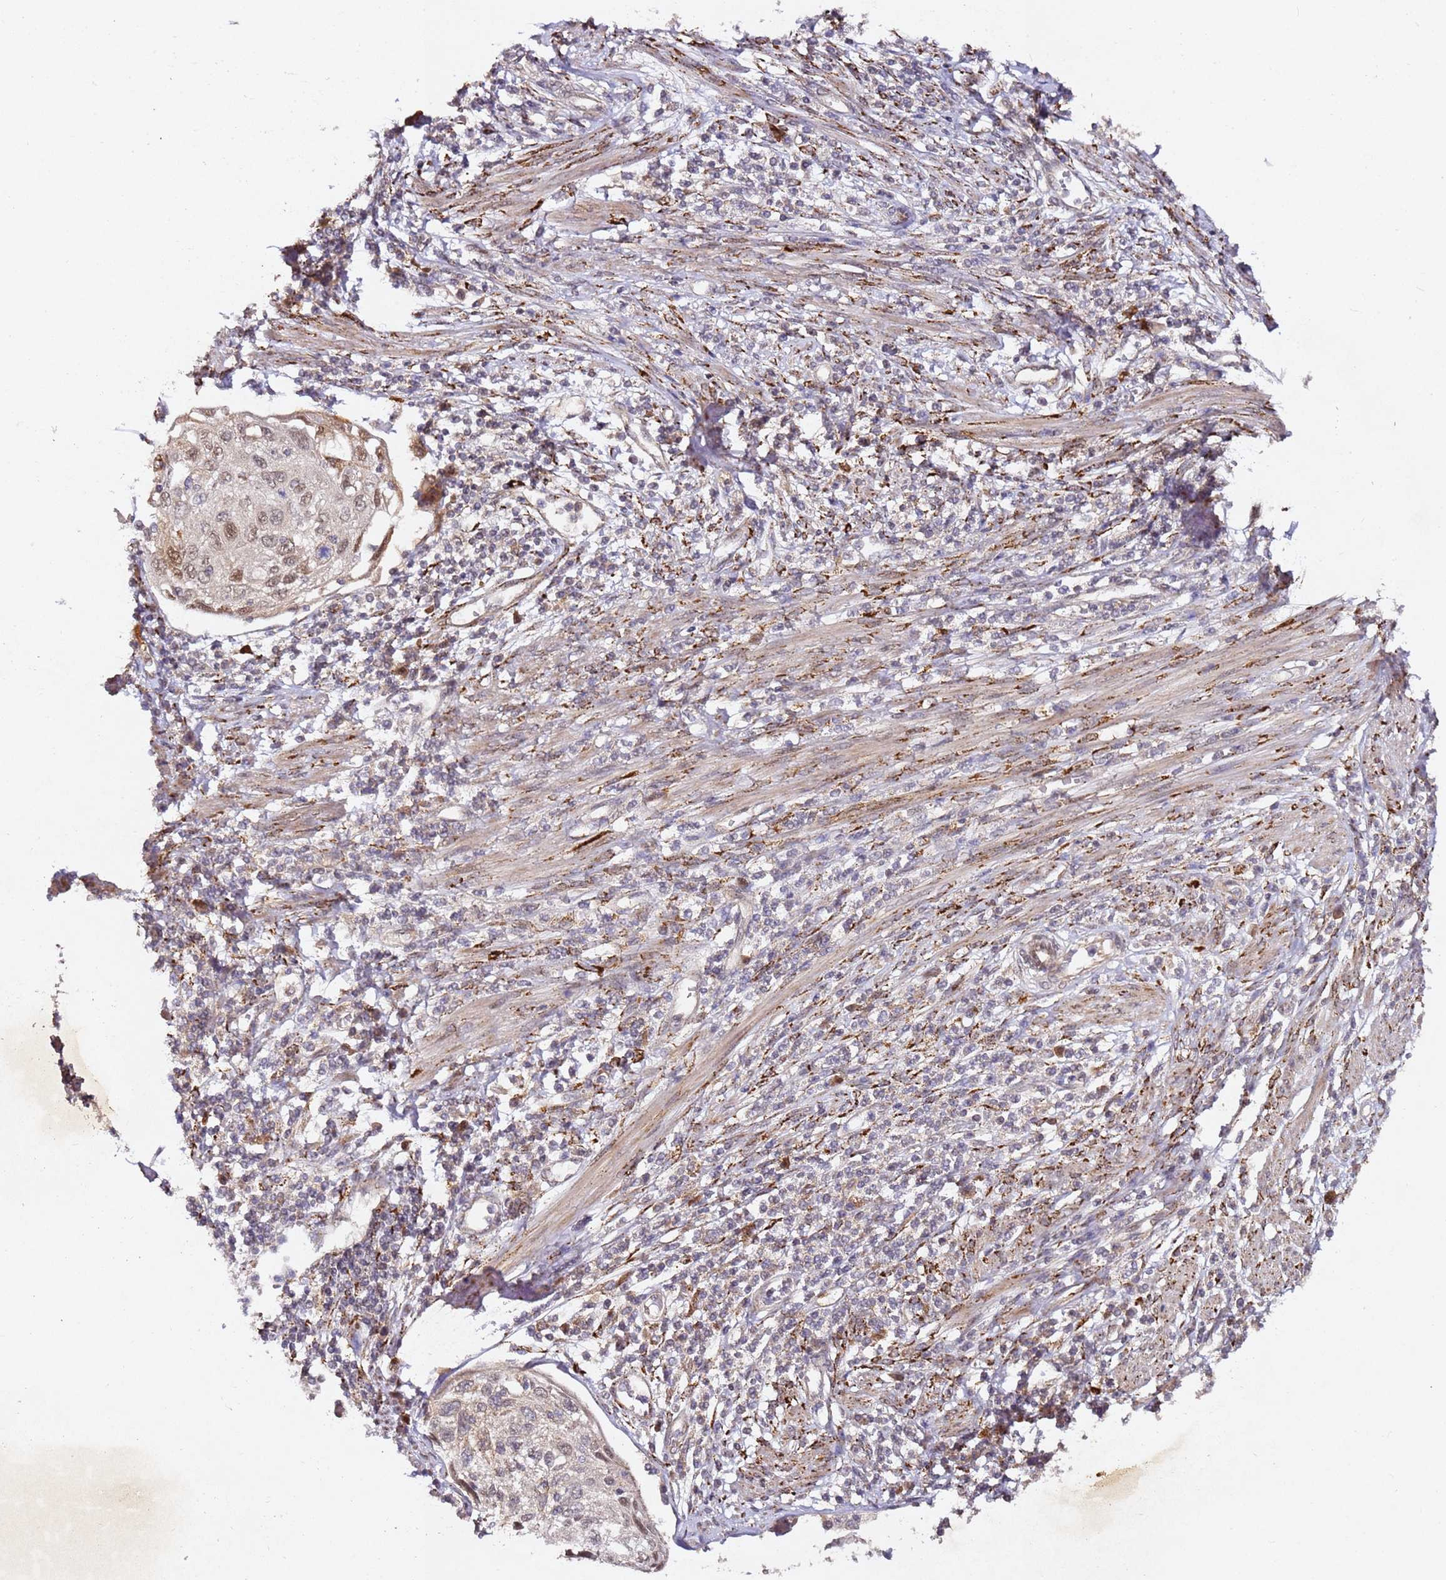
{"staining": {"intensity": "weak", "quantity": "25%-75%", "location": "nuclear"}, "tissue": "cervical cancer", "cell_type": "Tumor cells", "image_type": "cancer", "snomed": [{"axis": "morphology", "description": "Squamous cell carcinoma, NOS"}, {"axis": "topography", "description": "Cervix"}], "caption": "Human squamous cell carcinoma (cervical) stained with a protein marker exhibits weak staining in tumor cells.", "gene": "ALG11", "patient": {"sex": "female", "age": 70}}